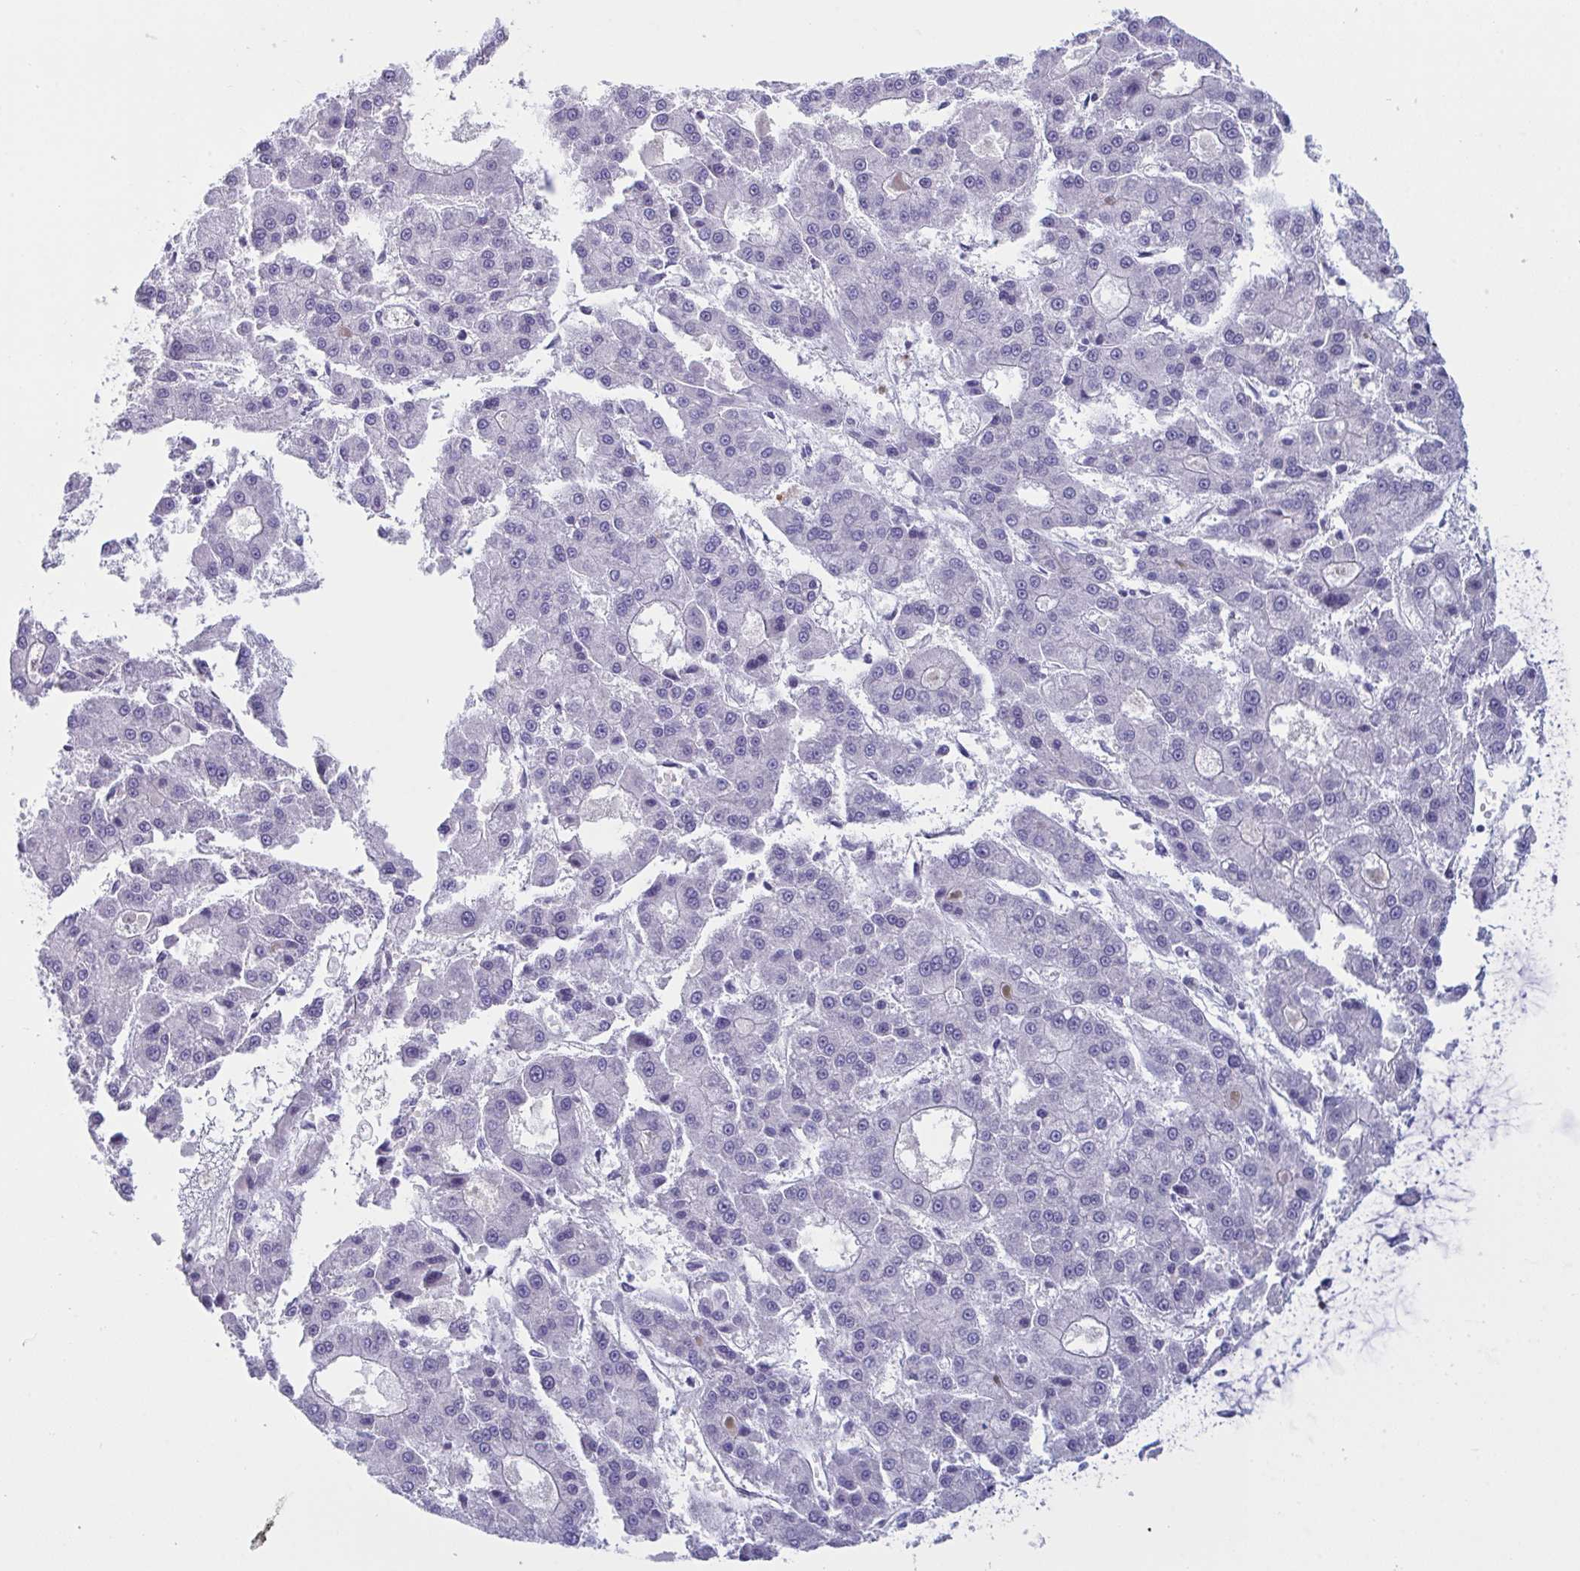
{"staining": {"intensity": "negative", "quantity": "none", "location": "none"}, "tissue": "liver cancer", "cell_type": "Tumor cells", "image_type": "cancer", "snomed": [{"axis": "morphology", "description": "Carcinoma, Hepatocellular, NOS"}, {"axis": "topography", "description": "Liver"}], "caption": "High magnification brightfield microscopy of liver cancer (hepatocellular carcinoma) stained with DAB (brown) and counterstained with hematoxylin (blue): tumor cells show no significant staining. The staining was performed using DAB (3,3'-diaminobenzidine) to visualize the protein expression in brown, while the nuclei were stained in blue with hematoxylin (Magnification: 20x).", "gene": "NAA30", "patient": {"sex": "male", "age": 70}}